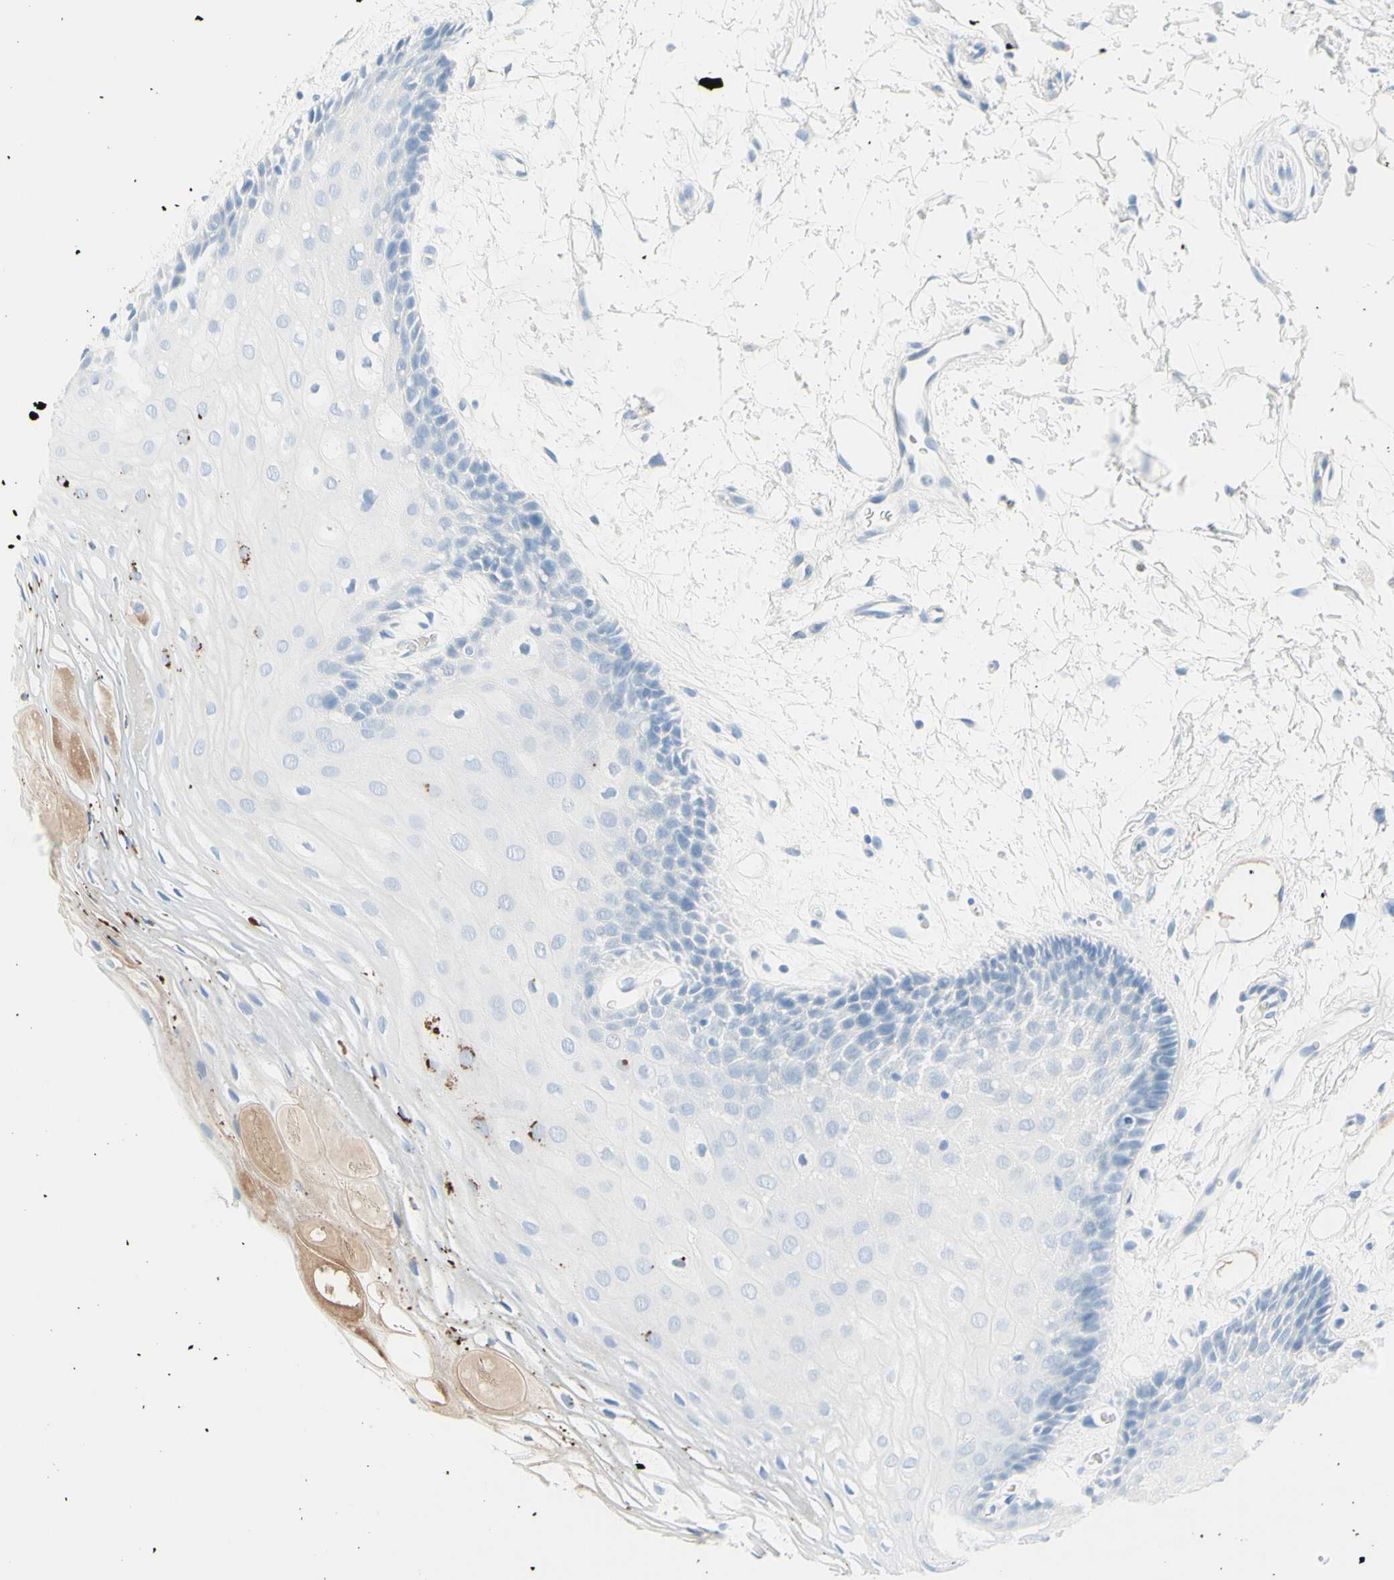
{"staining": {"intensity": "negative", "quantity": "none", "location": "none"}, "tissue": "oral mucosa", "cell_type": "Squamous epithelial cells", "image_type": "normal", "snomed": [{"axis": "morphology", "description": "Normal tissue, NOS"}, {"axis": "topography", "description": "Skeletal muscle"}, {"axis": "topography", "description": "Oral tissue"}, {"axis": "topography", "description": "Peripheral nerve tissue"}], "caption": "DAB immunohistochemical staining of benign oral mucosa displays no significant expression in squamous epithelial cells.", "gene": "IL6ST", "patient": {"sex": "female", "age": 84}}